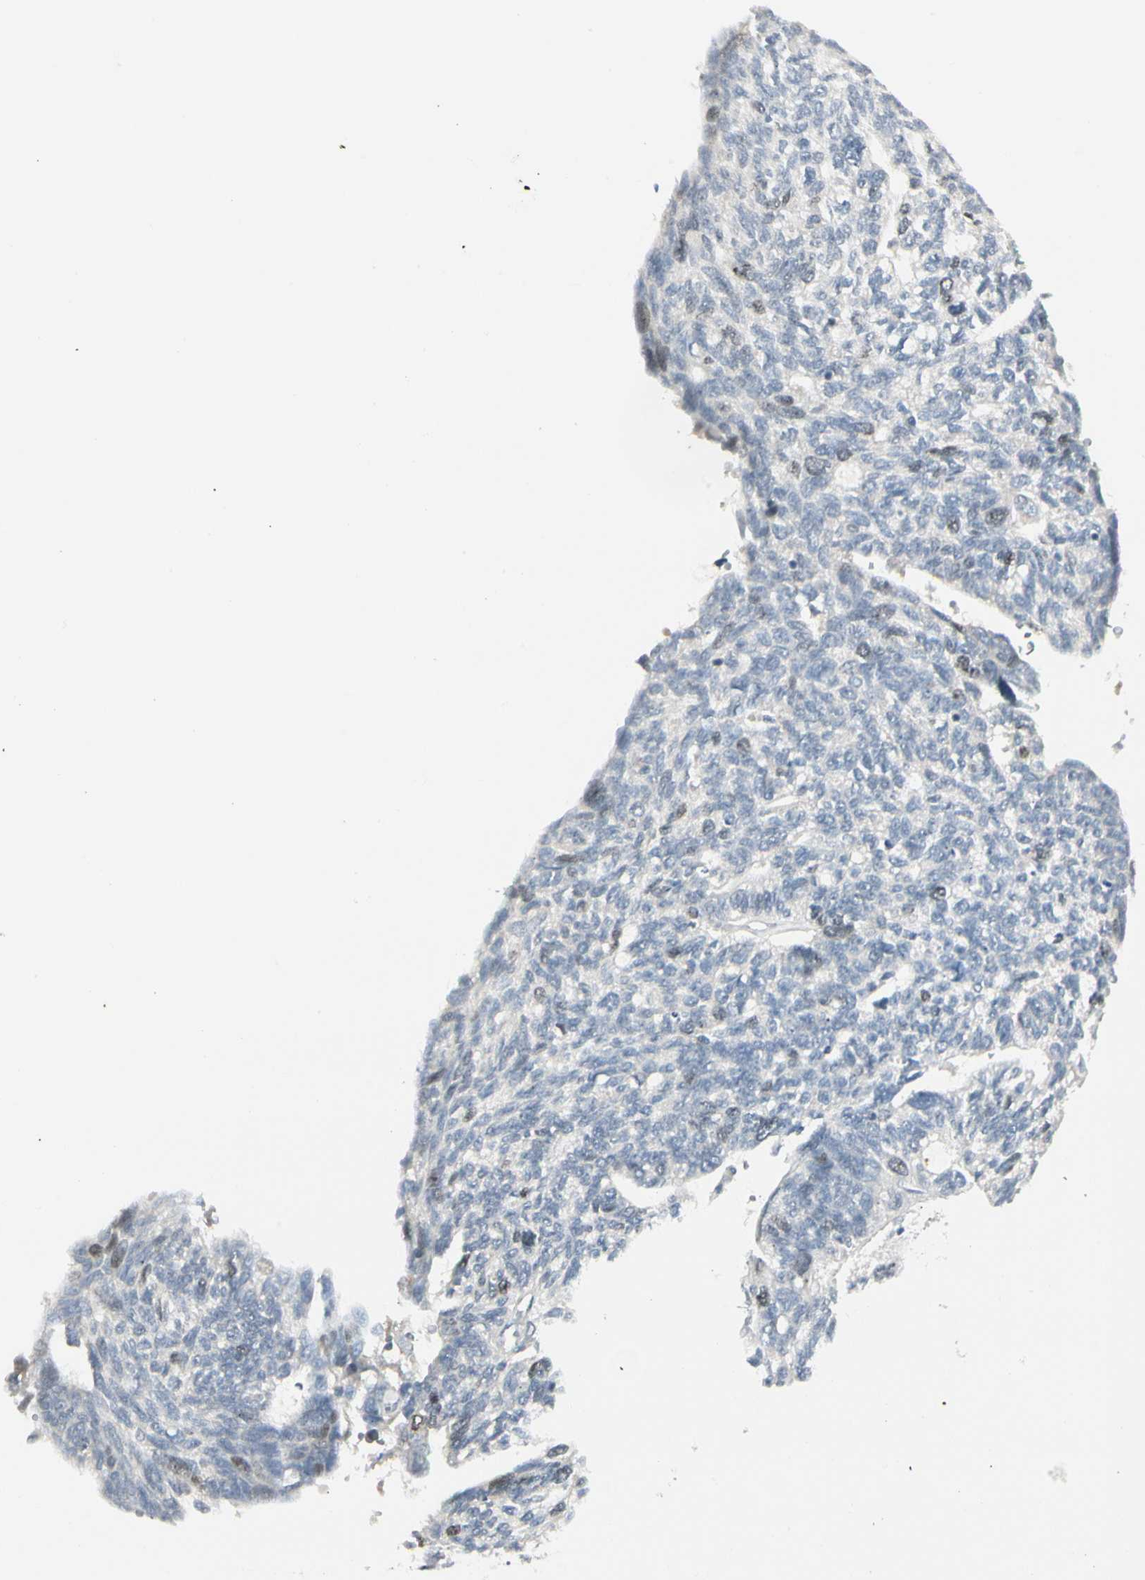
{"staining": {"intensity": "moderate", "quantity": "<25%", "location": "nuclear"}, "tissue": "ovarian cancer", "cell_type": "Tumor cells", "image_type": "cancer", "snomed": [{"axis": "morphology", "description": "Cystadenocarcinoma, serous, NOS"}, {"axis": "topography", "description": "Ovary"}], "caption": "Ovarian serous cystadenocarcinoma stained for a protein reveals moderate nuclear positivity in tumor cells.", "gene": "PITX1", "patient": {"sex": "female", "age": 79}}